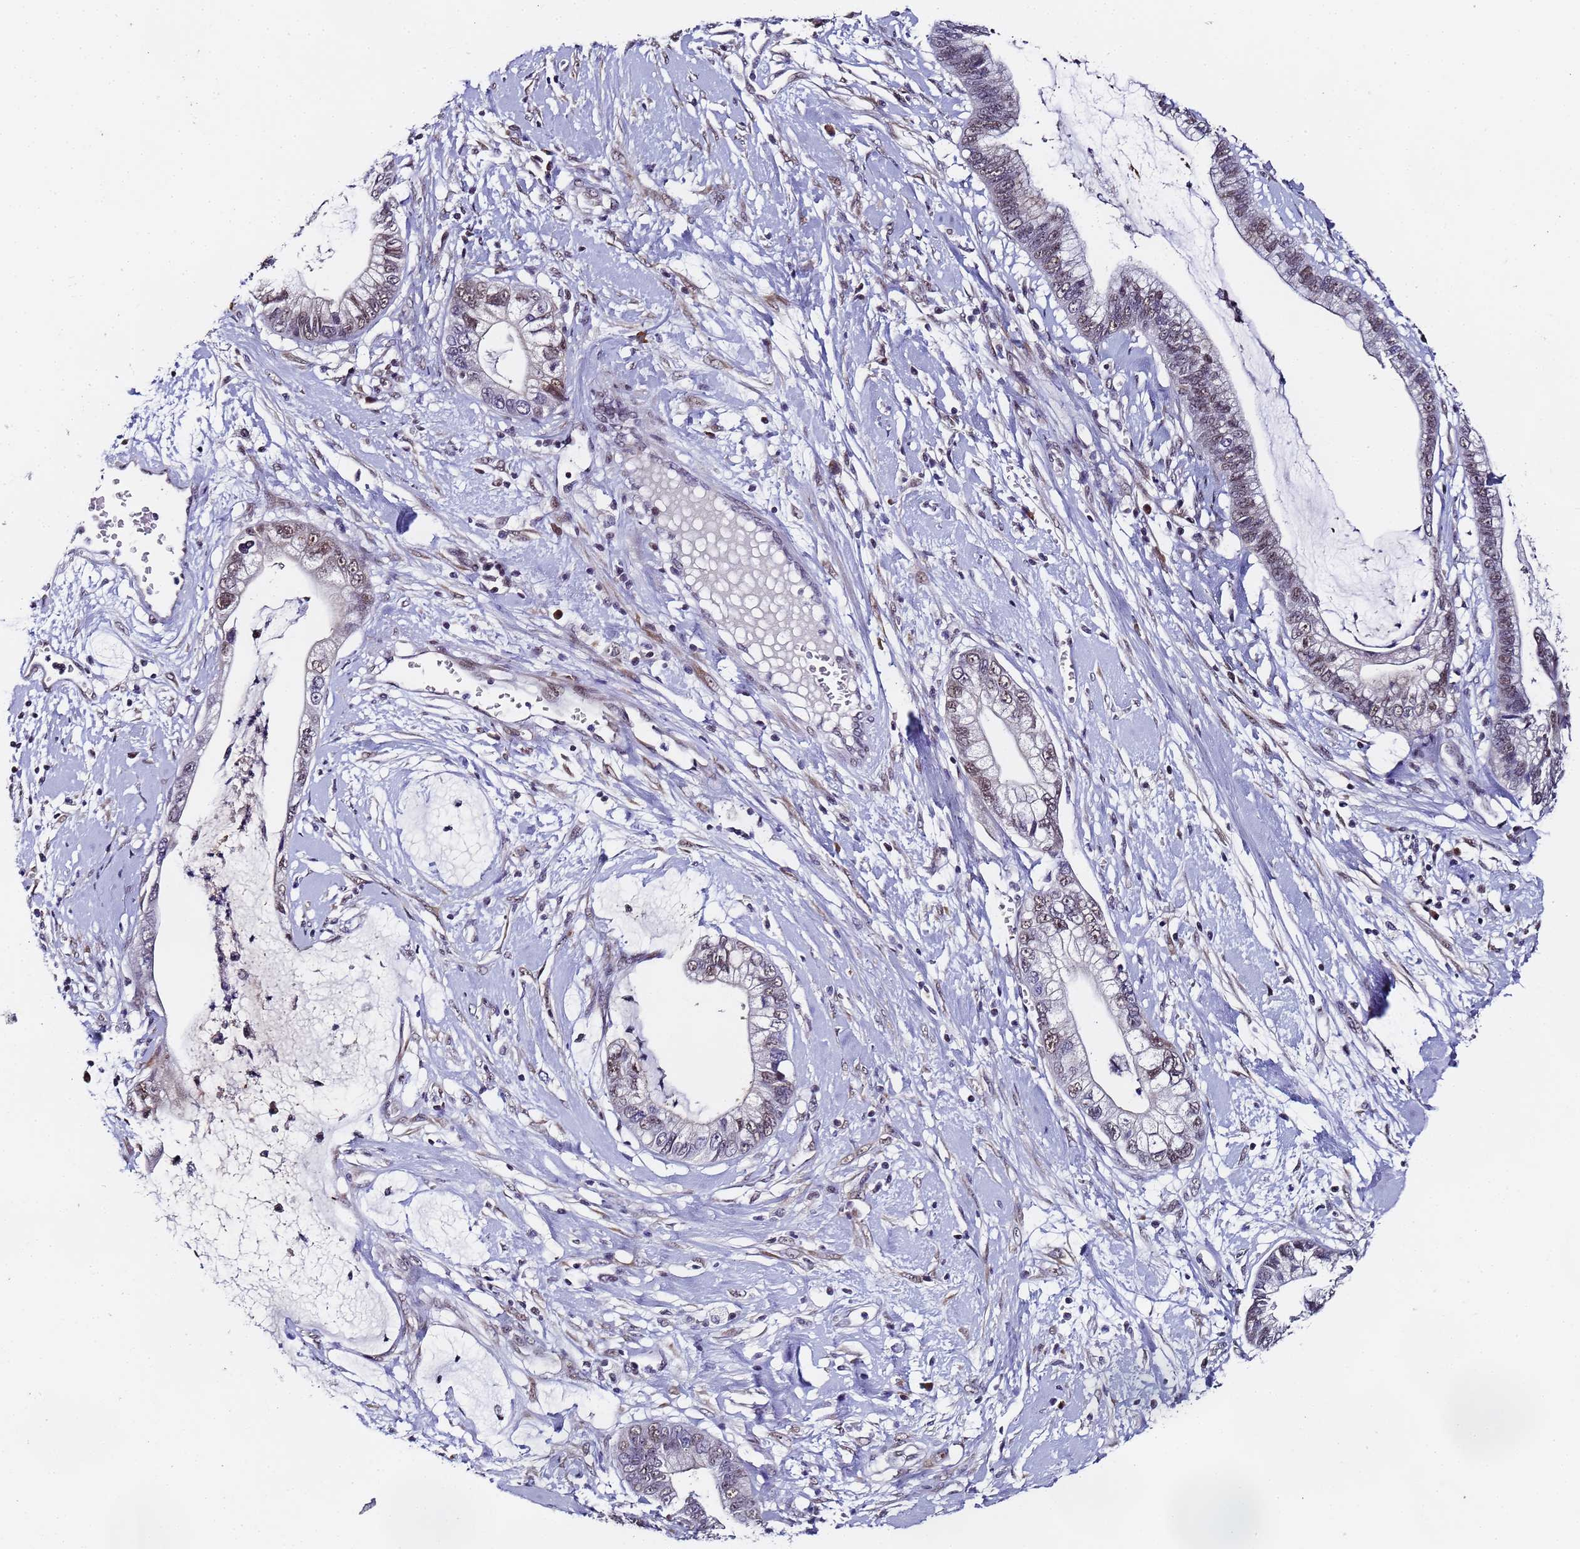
{"staining": {"intensity": "moderate", "quantity": "25%-75%", "location": "nuclear"}, "tissue": "cervical cancer", "cell_type": "Tumor cells", "image_type": "cancer", "snomed": [{"axis": "morphology", "description": "Adenocarcinoma, NOS"}, {"axis": "topography", "description": "Cervix"}], "caption": "An IHC micrograph of tumor tissue is shown. Protein staining in brown shows moderate nuclear positivity in cervical adenocarcinoma within tumor cells.", "gene": "FNBP4", "patient": {"sex": "female", "age": 44}}